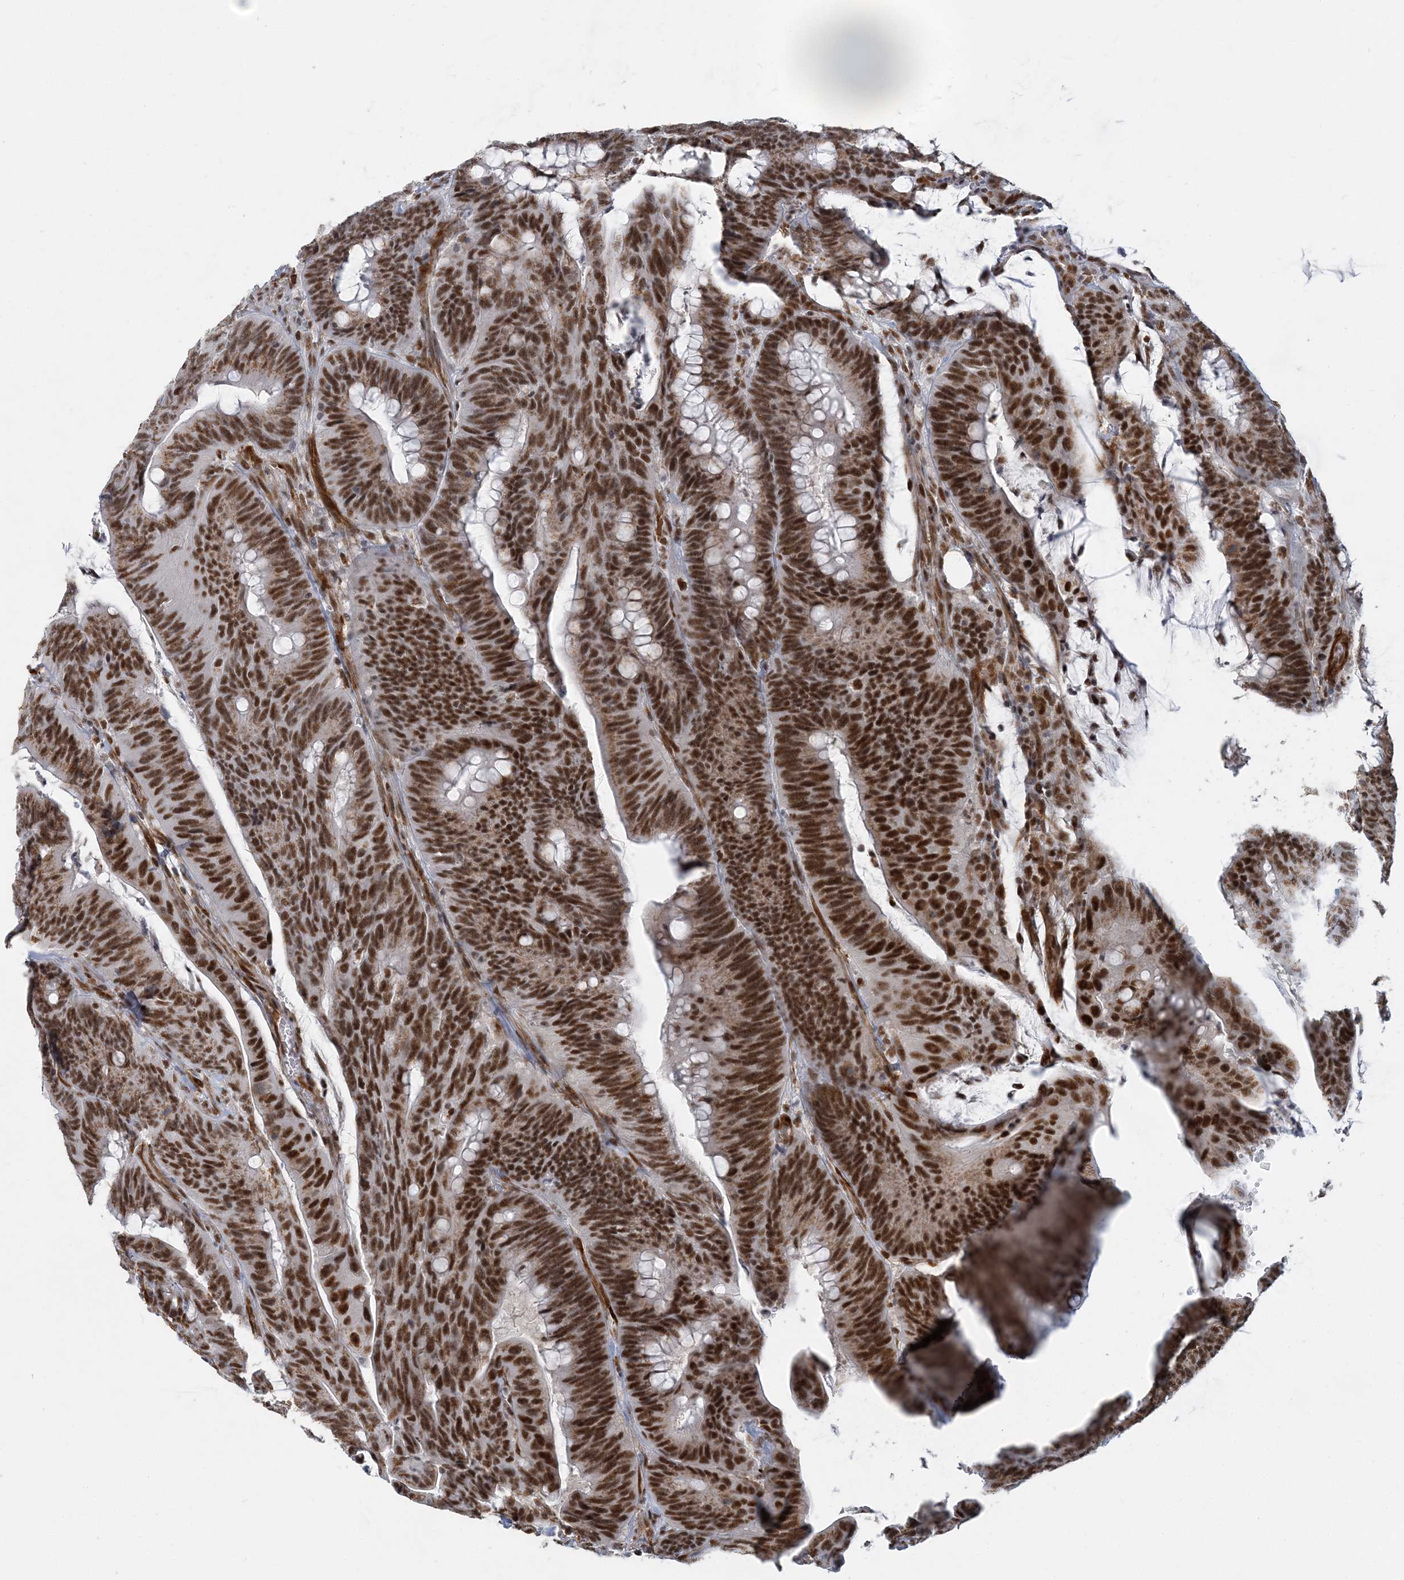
{"staining": {"intensity": "strong", "quantity": ">75%", "location": "nuclear"}, "tissue": "colorectal cancer", "cell_type": "Tumor cells", "image_type": "cancer", "snomed": [{"axis": "morphology", "description": "Adenocarcinoma, NOS"}, {"axis": "topography", "description": "Colon"}], "caption": "High-magnification brightfield microscopy of colorectal cancer stained with DAB (brown) and counterstained with hematoxylin (blue). tumor cells exhibit strong nuclear positivity is identified in approximately>75% of cells.", "gene": "PLRG1", "patient": {"sex": "male", "age": 45}}